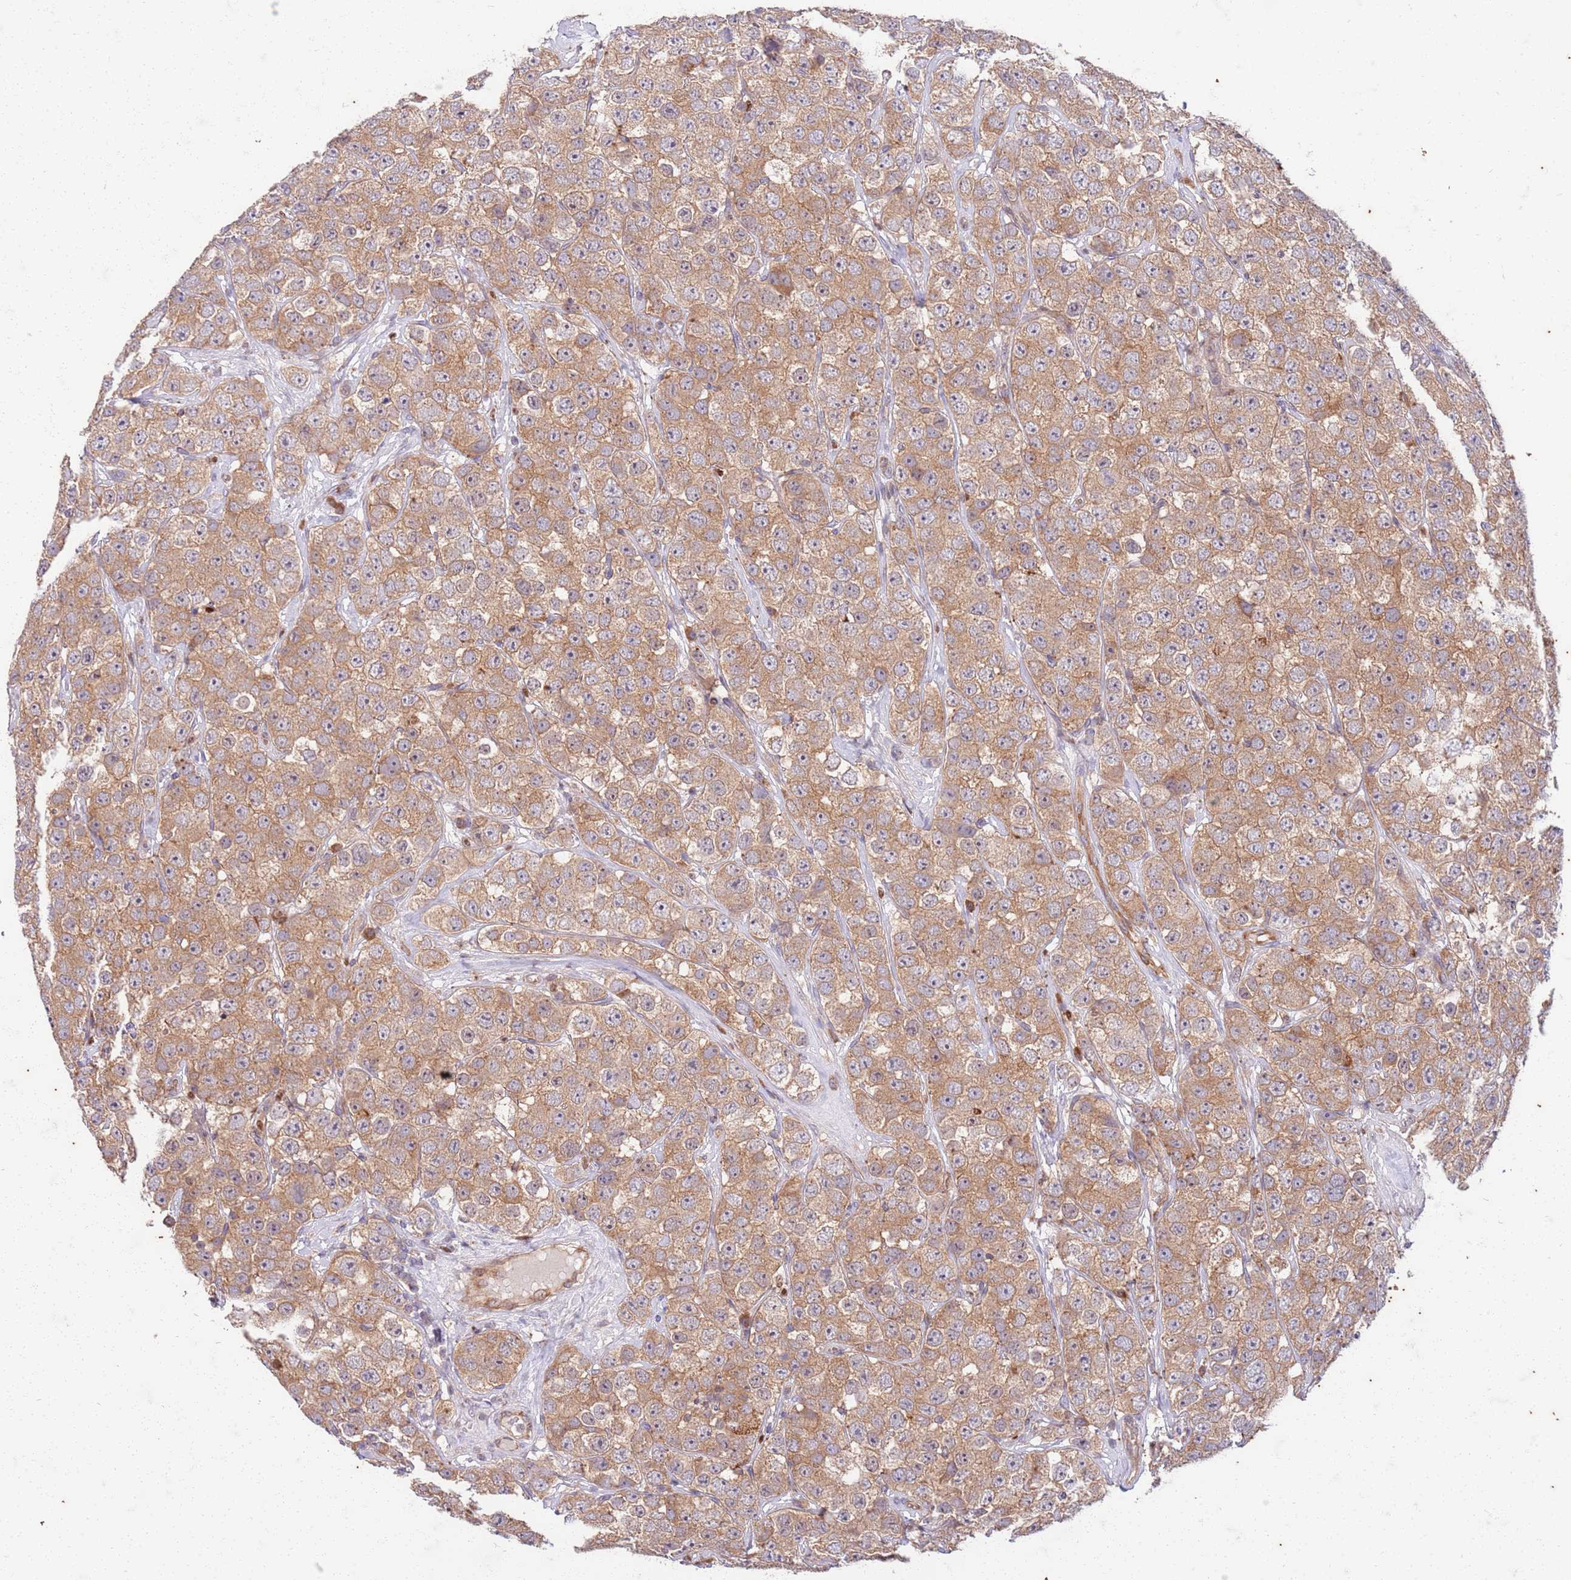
{"staining": {"intensity": "moderate", "quantity": ">75%", "location": "cytoplasmic/membranous"}, "tissue": "testis cancer", "cell_type": "Tumor cells", "image_type": "cancer", "snomed": [{"axis": "morphology", "description": "Seminoma, NOS"}, {"axis": "topography", "description": "Testis"}], "caption": "IHC staining of testis seminoma, which displays medium levels of moderate cytoplasmic/membranous expression in approximately >75% of tumor cells indicating moderate cytoplasmic/membranous protein staining. The staining was performed using DAB (brown) for protein detection and nuclei were counterstained in hematoxylin (blue).", "gene": "OSBP", "patient": {"sex": "male", "age": 28}}